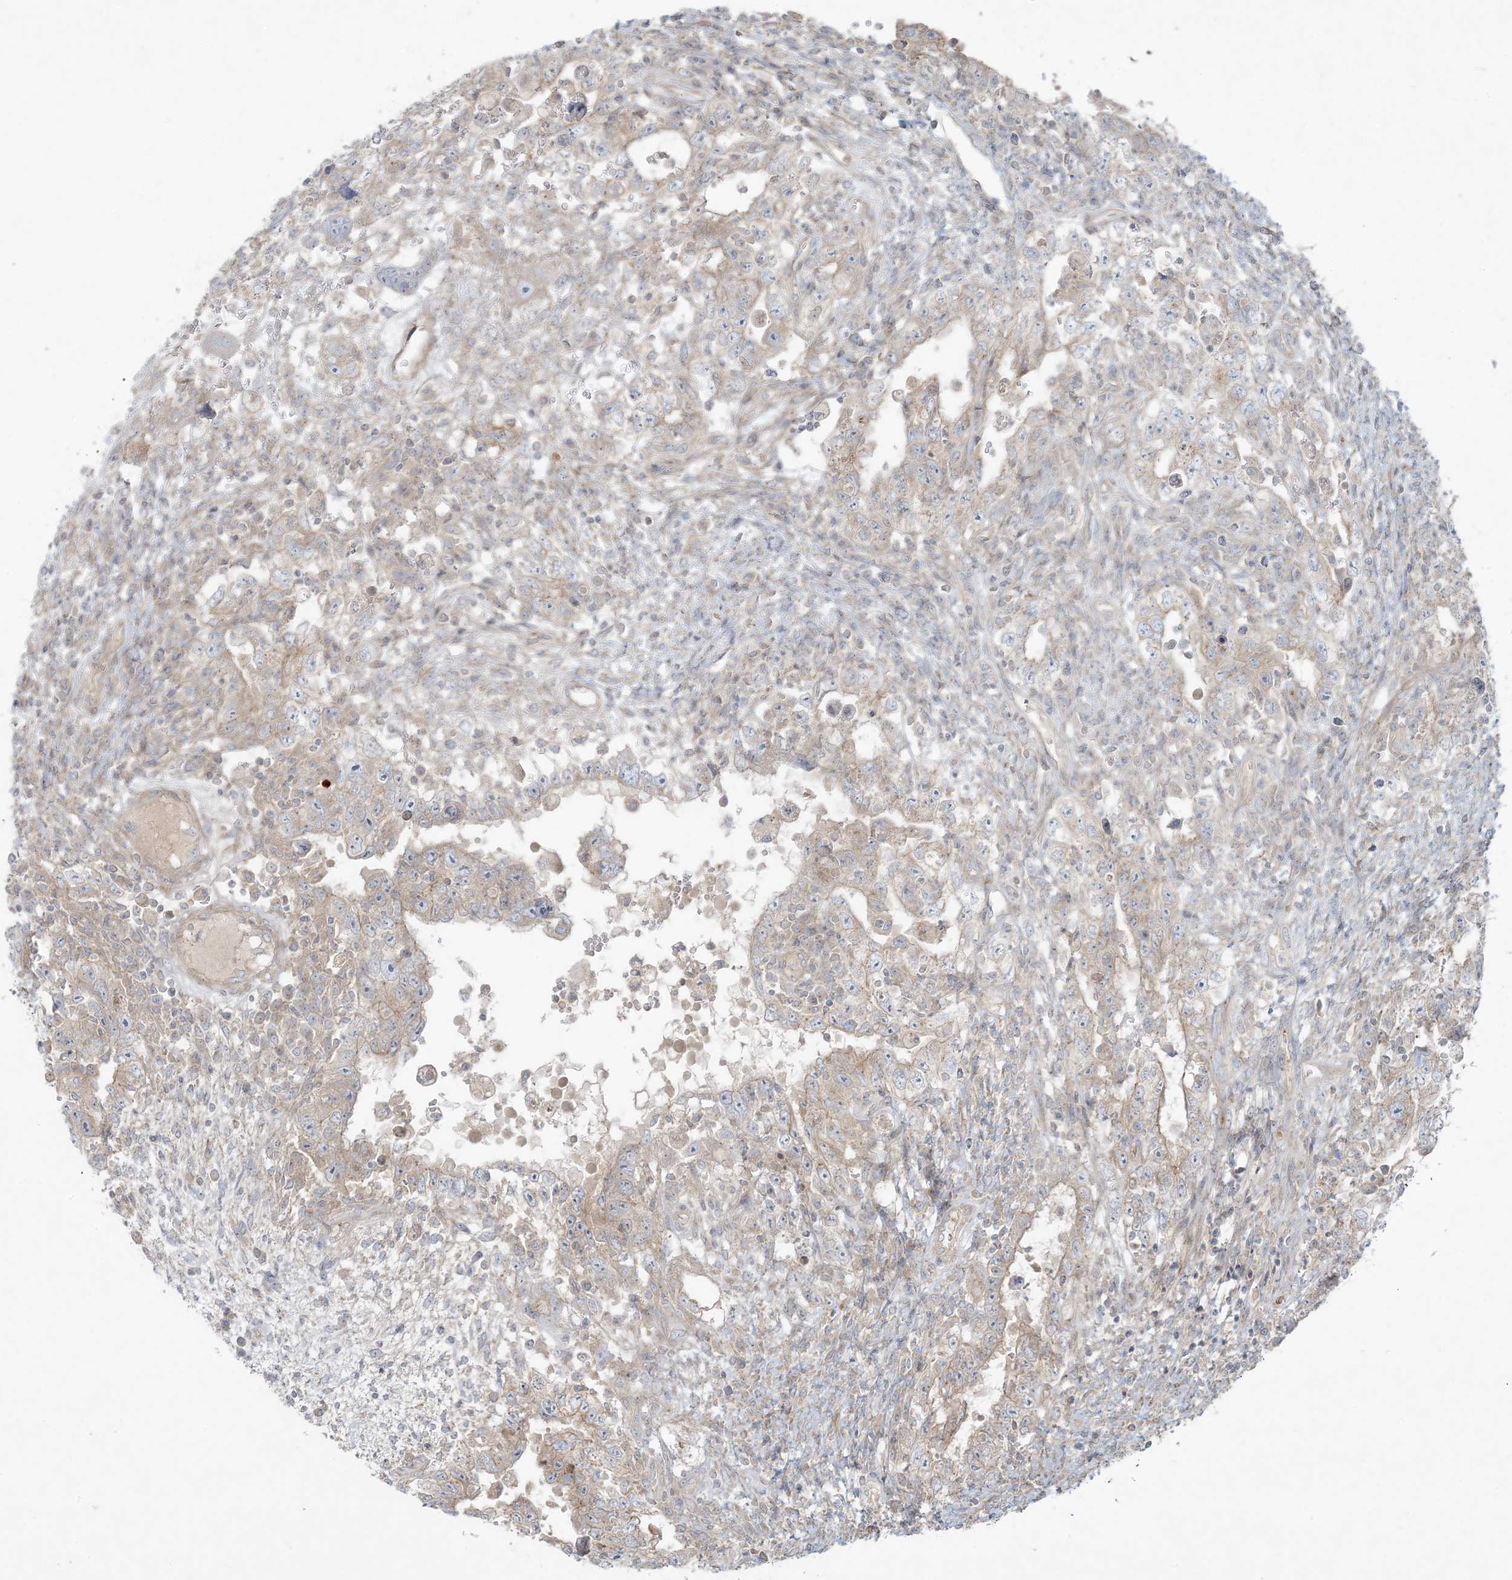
{"staining": {"intensity": "weak", "quantity": ">75%", "location": "cytoplasmic/membranous"}, "tissue": "testis cancer", "cell_type": "Tumor cells", "image_type": "cancer", "snomed": [{"axis": "morphology", "description": "Carcinoma, Embryonal, NOS"}, {"axis": "topography", "description": "Testis"}], "caption": "Immunohistochemical staining of human embryonal carcinoma (testis) reveals weak cytoplasmic/membranous protein expression in approximately >75% of tumor cells.", "gene": "PIK3R4", "patient": {"sex": "male", "age": 26}}